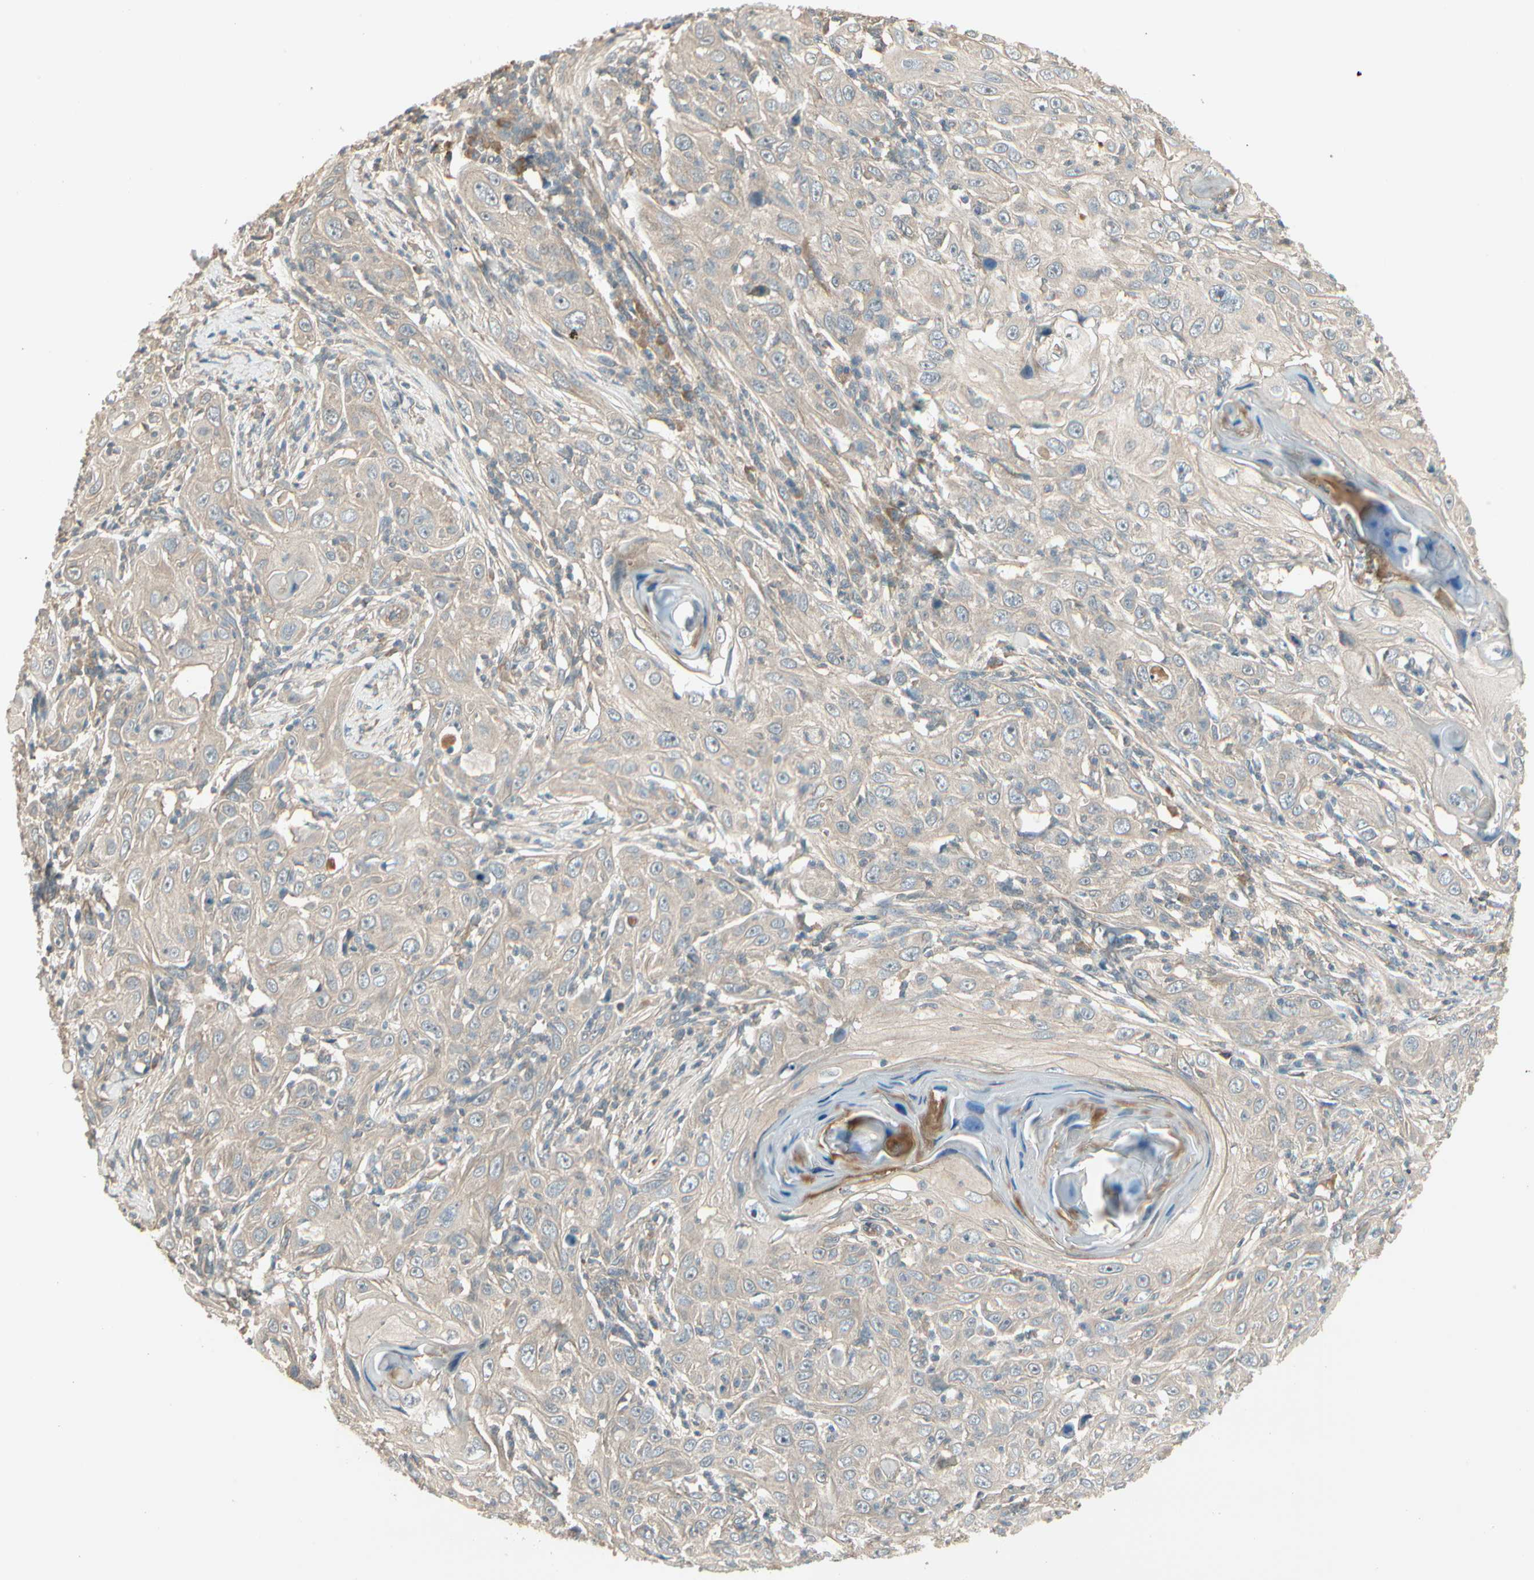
{"staining": {"intensity": "weak", "quantity": "25%-75%", "location": "cytoplasmic/membranous"}, "tissue": "skin cancer", "cell_type": "Tumor cells", "image_type": "cancer", "snomed": [{"axis": "morphology", "description": "Squamous cell carcinoma, NOS"}, {"axis": "topography", "description": "Skin"}], "caption": "Skin cancer (squamous cell carcinoma) was stained to show a protein in brown. There is low levels of weak cytoplasmic/membranous expression in approximately 25%-75% of tumor cells.", "gene": "ACVR1", "patient": {"sex": "female", "age": 88}}